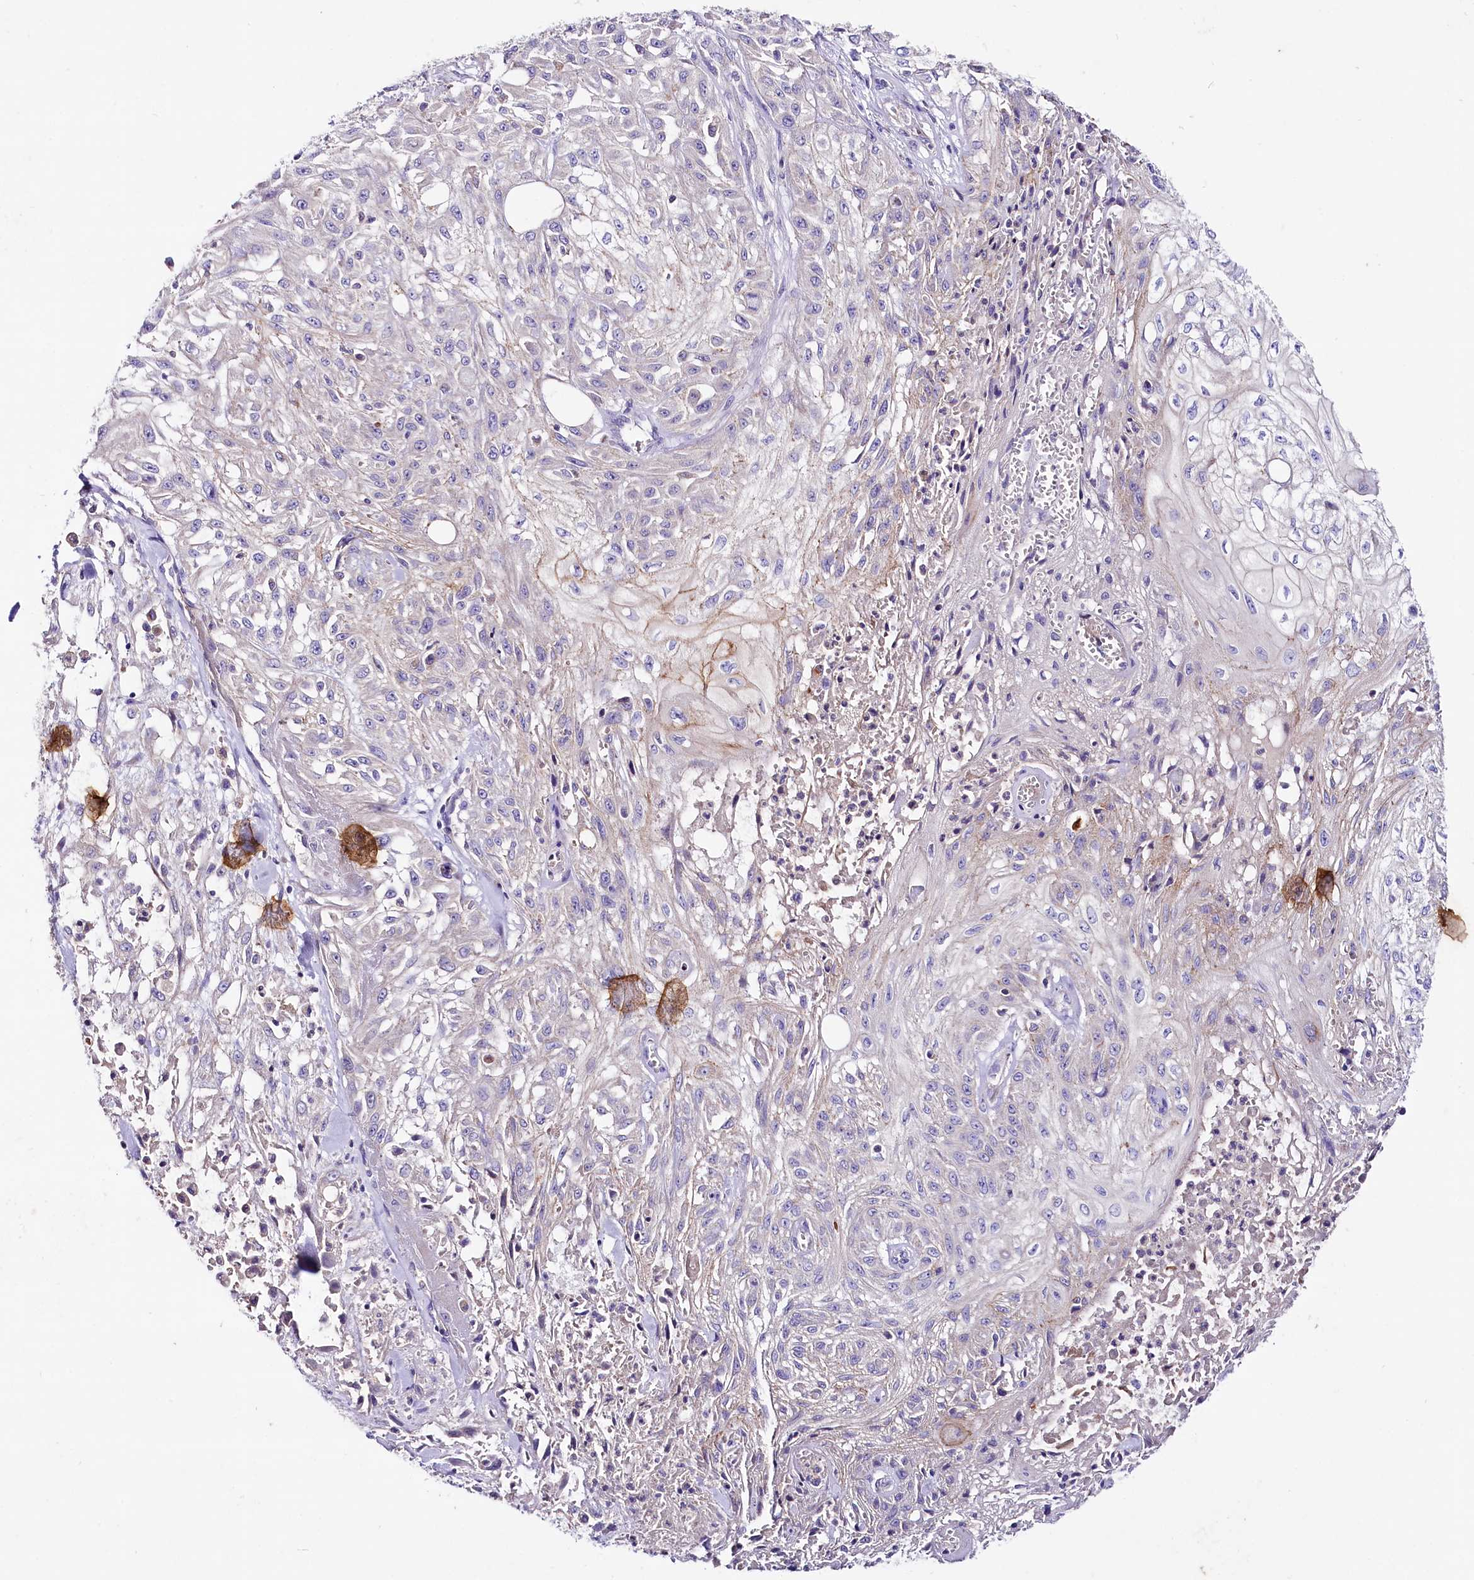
{"staining": {"intensity": "negative", "quantity": "none", "location": "none"}, "tissue": "skin cancer", "cell_type": "Tumor cells", "image_type": "cancer", "snomed": [{"axis": "morphology", "description": "Squamous cell carcinoma, NOS"}, {"axis": "morphology", "description": "Squamous cell carcinoma, metastatic, NOS"}, {"axis": "topography", "description": "Skin"}, {"axis": "topography", "description": "Lymph node"}], "caption": "High power microscopy image of an immunohistochemistry micrograph of squamous cell carcinoma (skin), revealing no significant expression in tumor cells.", "gene": "SACM1L", "patient": {"sex": "male", "age": 75}}